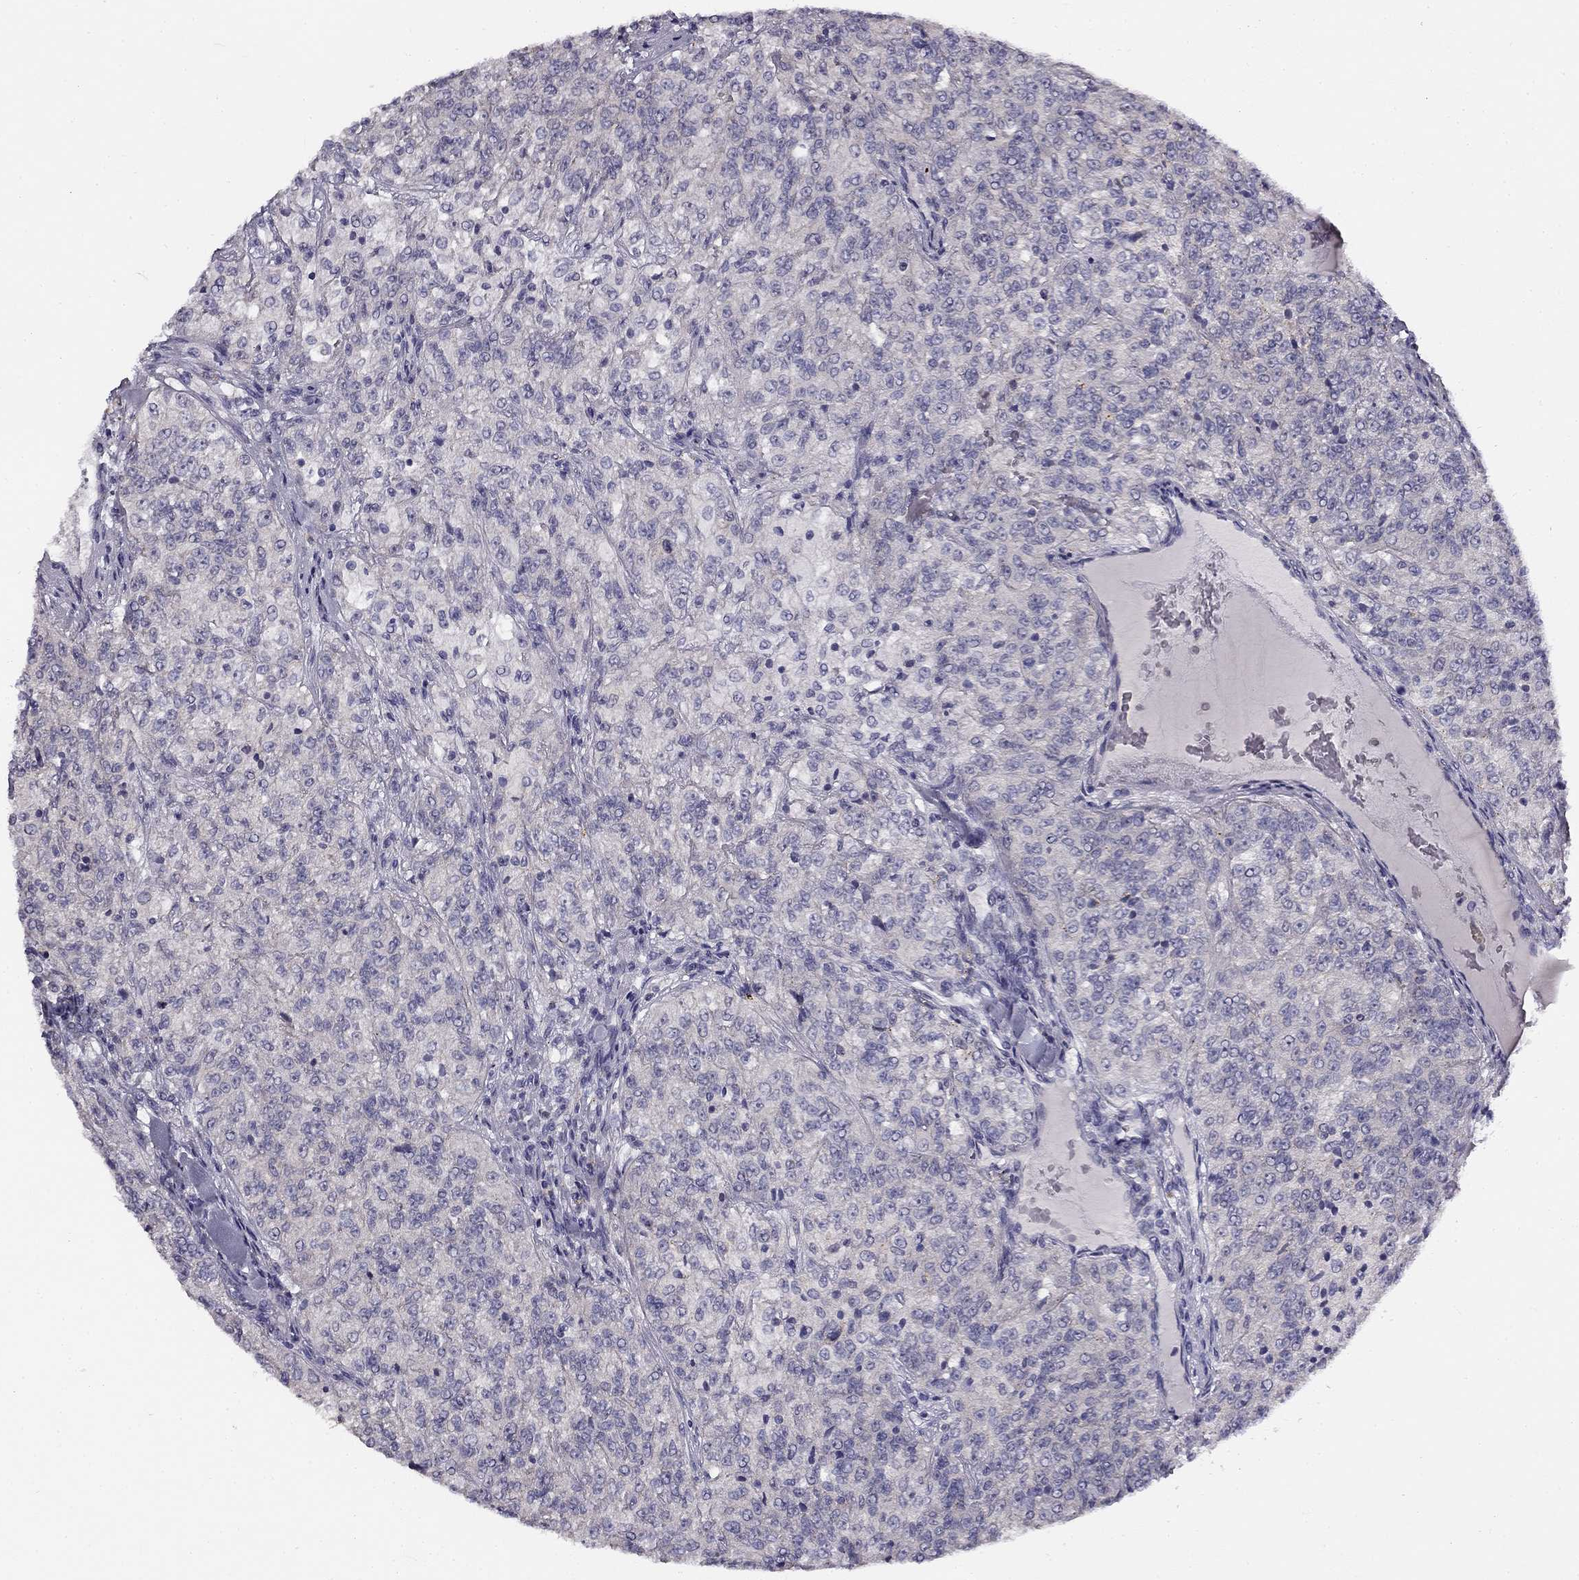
{"staining": {"intensity": "negative", "quantity": "none", "location": "none"}, "tissue": "renal cancer", "cell_type": "Tumor cells", "image_type": "cancer", "snomed": [{"axis": "morphology", "description": "Adenocarcinoma, NOS"}, {"axis": "topography", "description": "Kidney"}], "caption": "DAB immunohistochemical staining of human renal cancer displays no significant expression in tumor cells. (Brightfield microscopy of DAB IHC at high magnification).", "gene": "CNR1", "patient": {"sex": "female", "age": 63}}